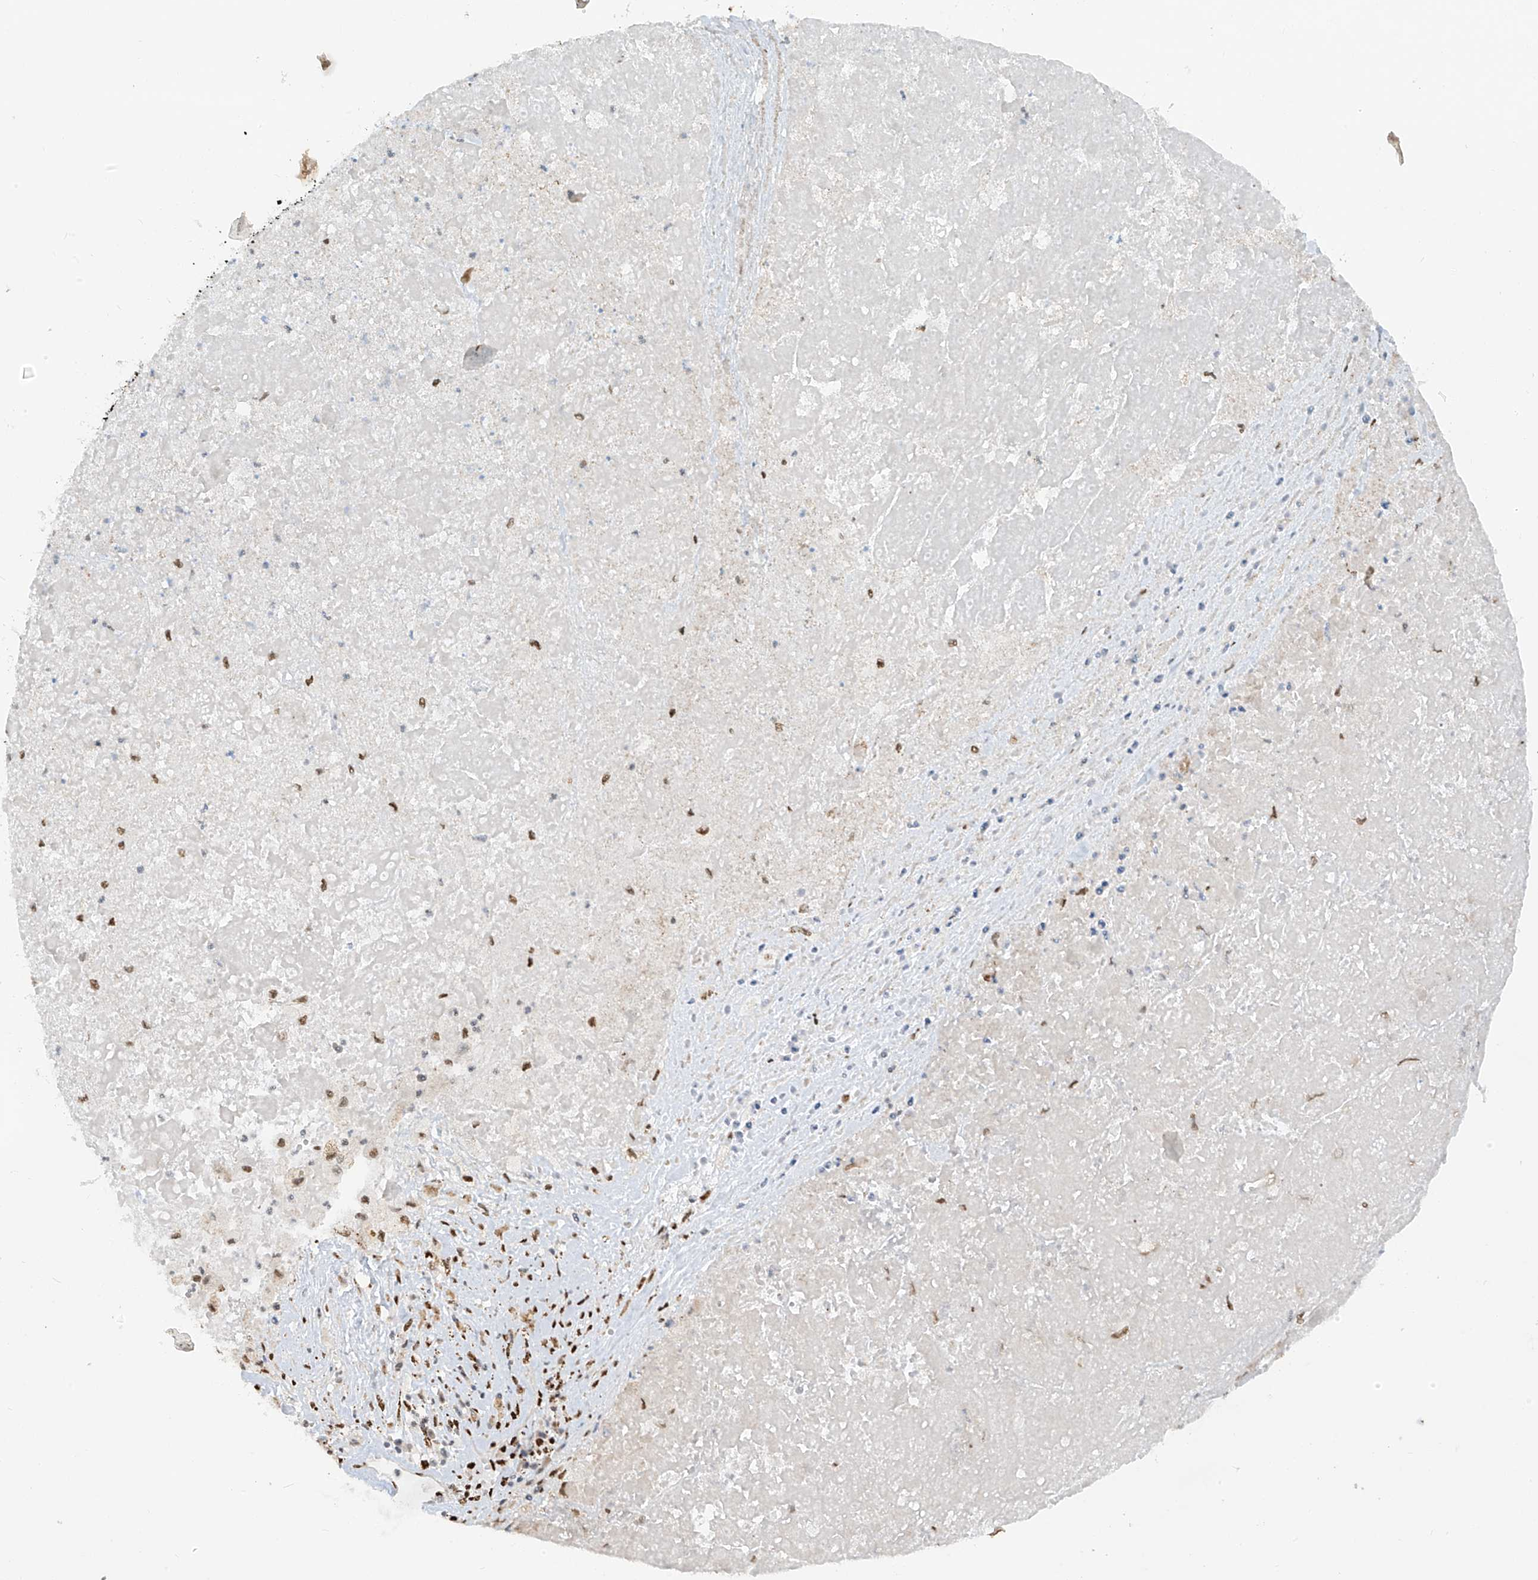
{"staining": {"intensity": "weak", "quantity": "<25%", "location": "cytoplasmic/membranous"}, "tissue": "liver cancer", "cell_type": "Tumor cells", "image_type": "cancer", "snomed": [{"axis": "morphology", "description": "Carcinoma, Hepatocellular, NOS"}, {"axis": "topography", "description": "Liver"}], "caption": "Liver hepatocellular carcinoma was stained to show a protein in brown. There is no significant staining in tumor cells.", "gene": "PM20D2", "patient": {"sex": "female", "age": 73}}